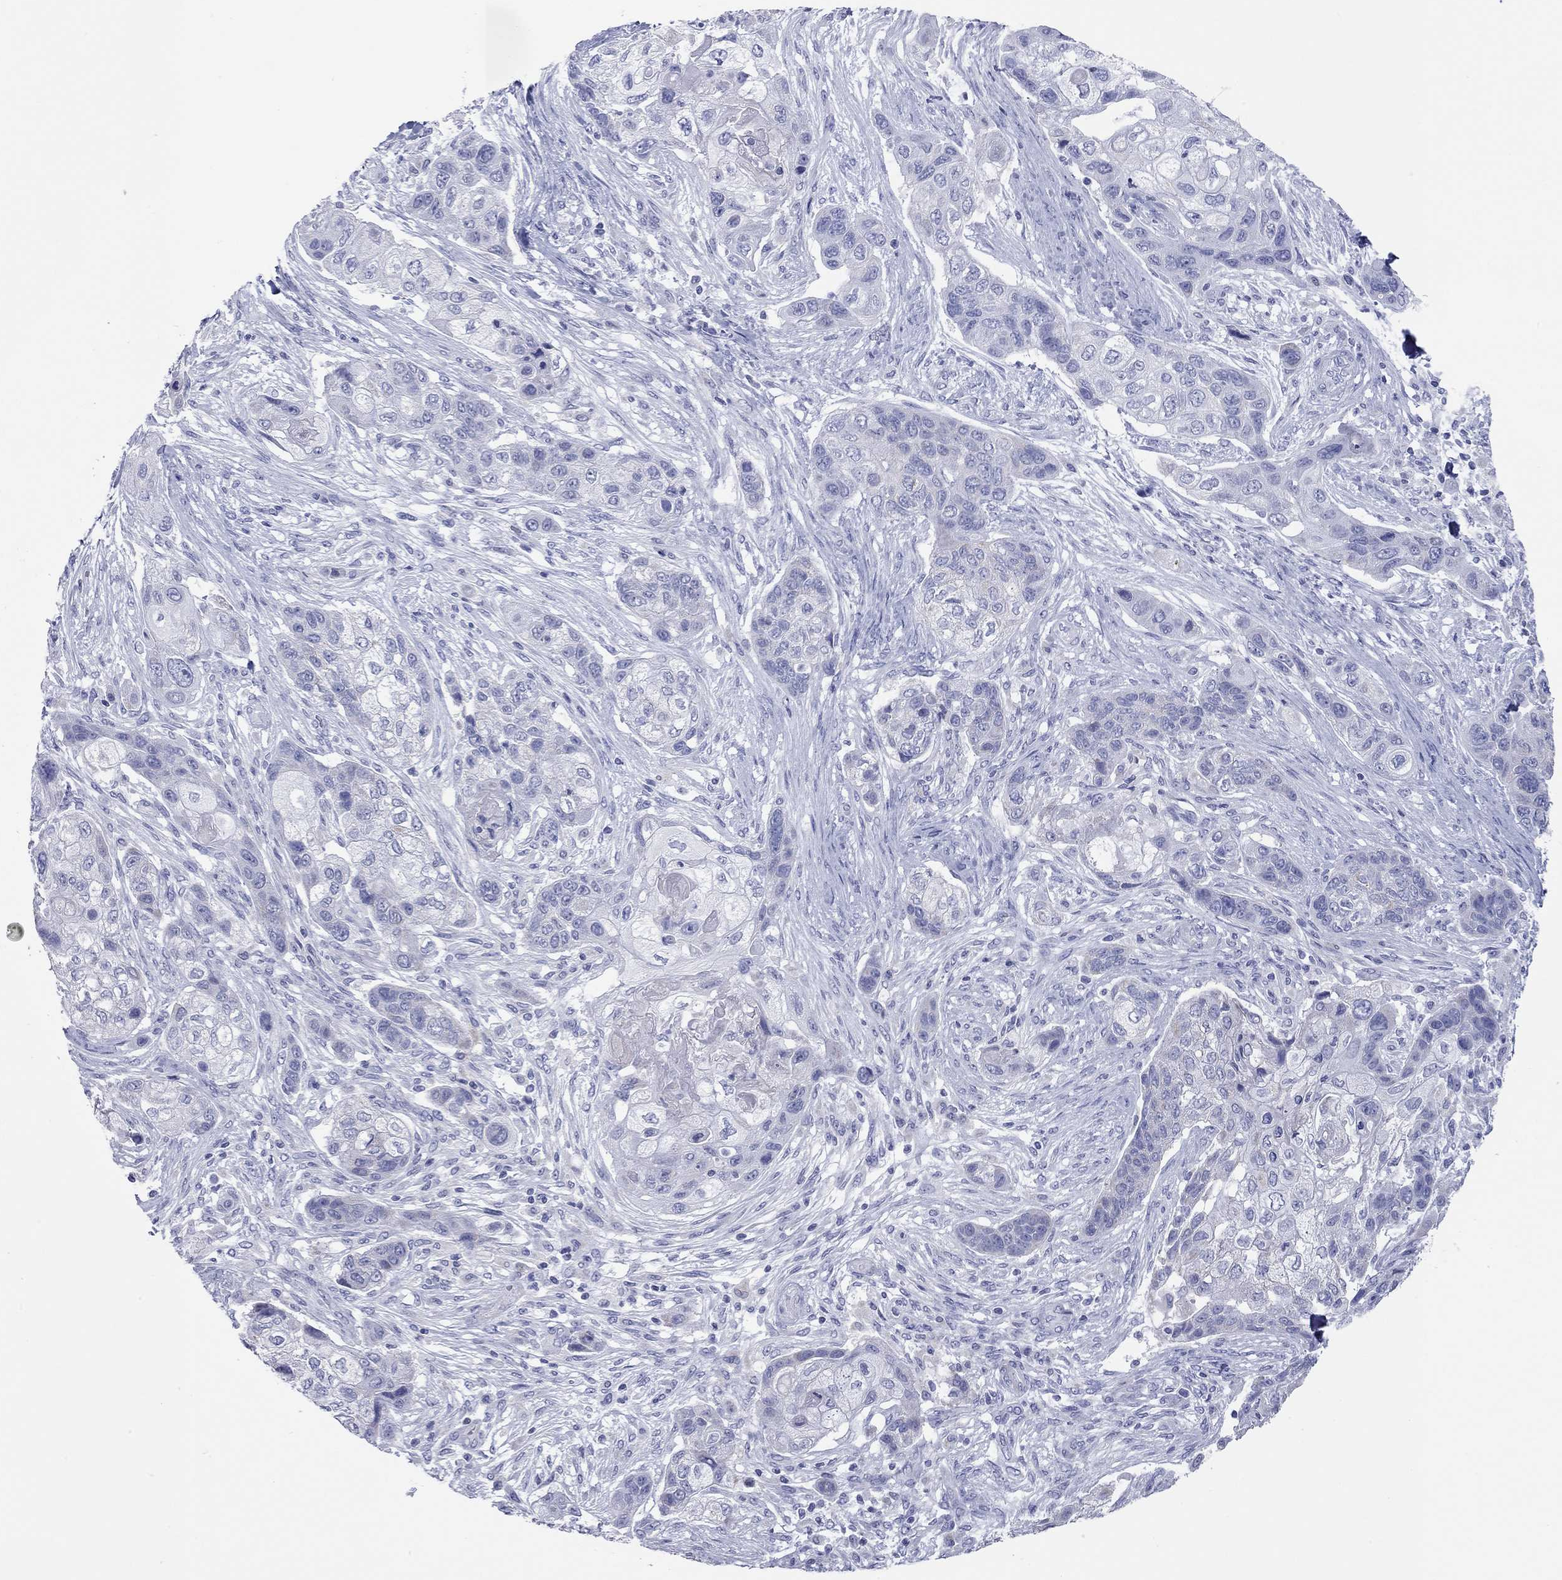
{"staining": {"intensity": "negative", "quantity": "none", "location": "none"}, "tissue": "lung cancer", "cell_type": "Tumor cells", "image_type": "cancer", "snomed": [{"axis": "morphology", "description": "Squamous cell carcinoma, NOS"}, {"axis": "topography", "description": "Lung"}], "caption": "DAB (3,3'-diaminobenzidine) immunohistochemical staining of human lung cancer exhibits no significant positivity in tumor cells.", "gene": "VSIG10", "patient": {"sex": "male", "age": 69}}